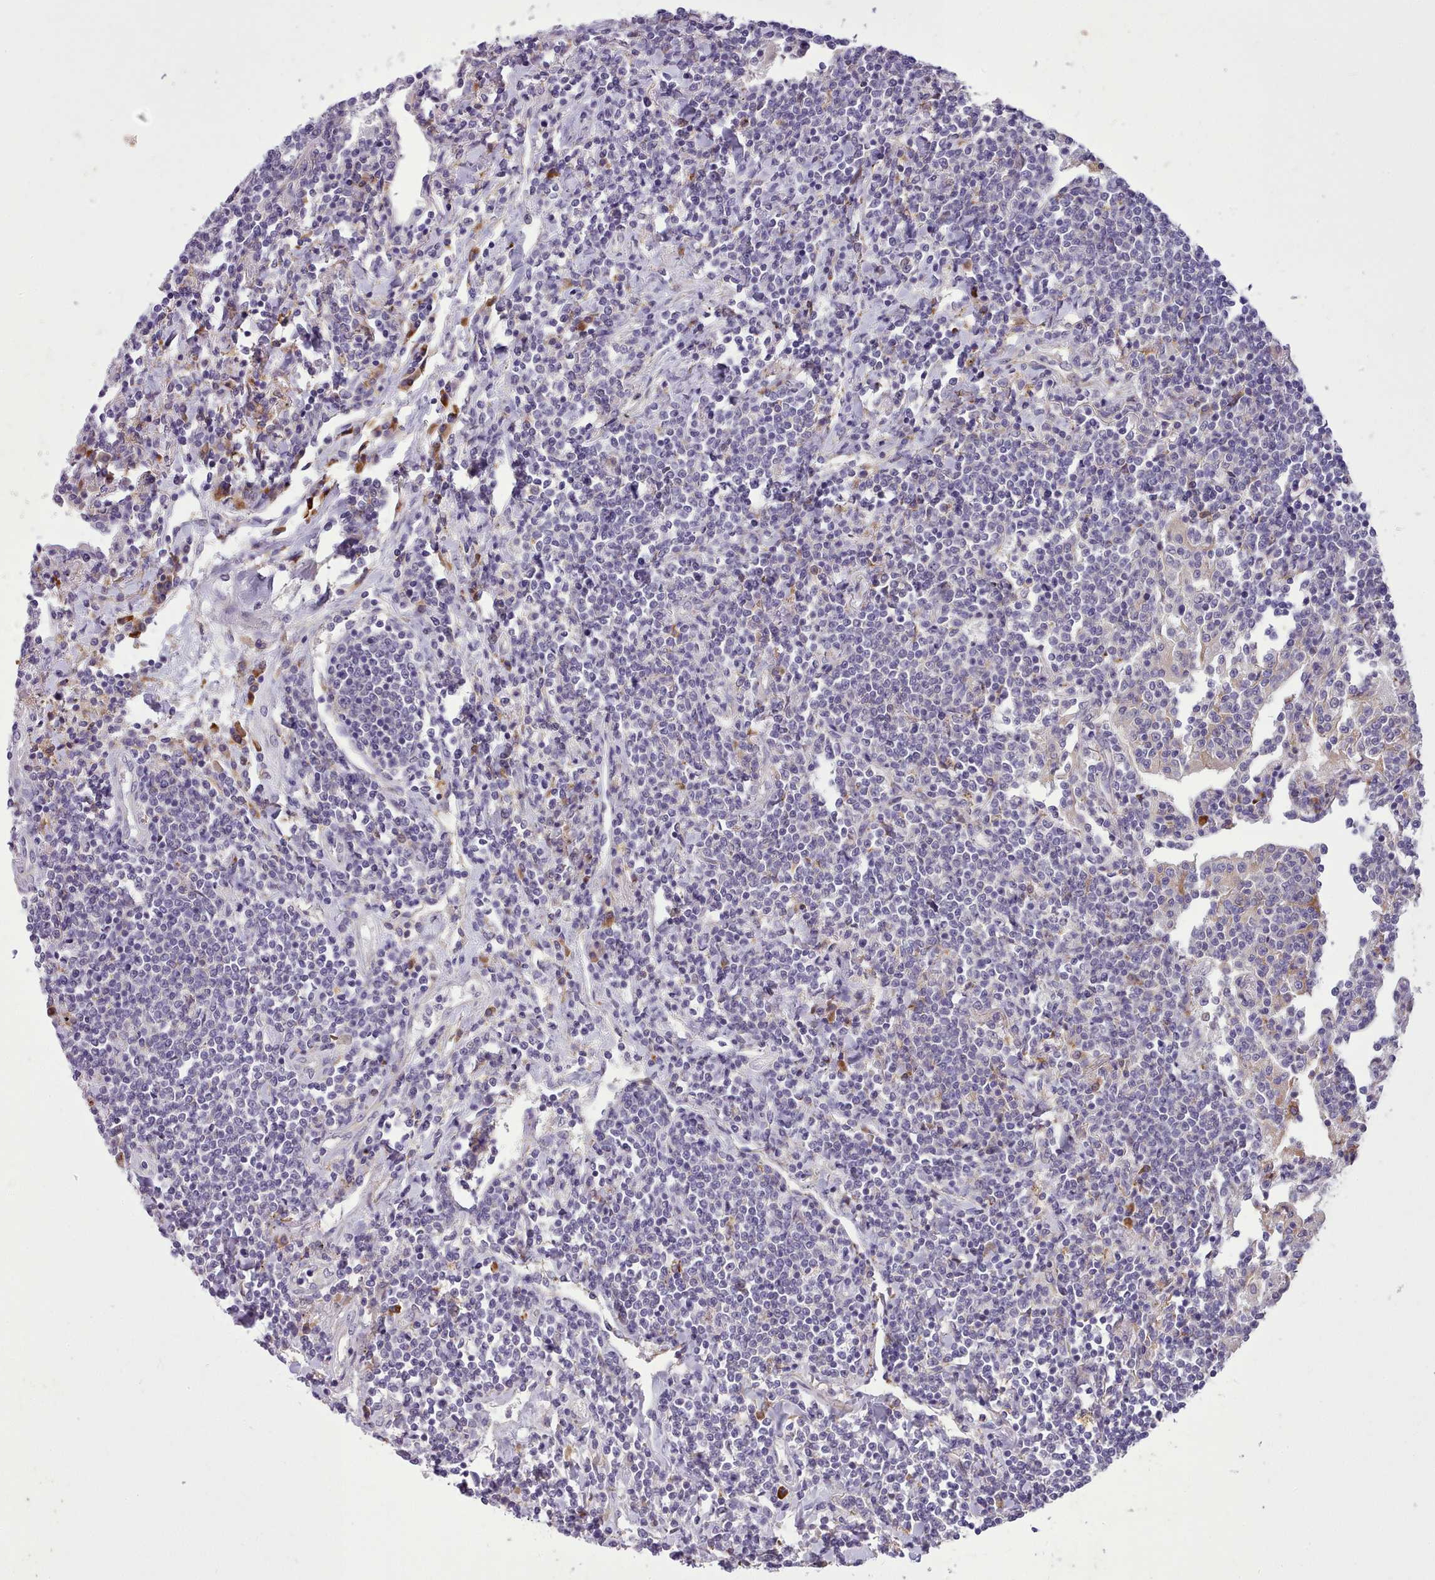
{"staining": {"intensity": "negative", "quantity": "none", "location": "none"}, "tissue": "lymphoma", "cell_type": "Tumor cells", "image_type": "cancer", "snomed": [{"axis": "morphology", "description": "Malignant lymphoma, non-Hodgkin's type, Low grade"}, {"axis": "topography", "description": "Lung"}], "caption": "Micrograph shows no protein staining in tumor cells of lymphoma tissue.", "gene": "FAM83E", "patient": {"sex": "female", "age": 71}}